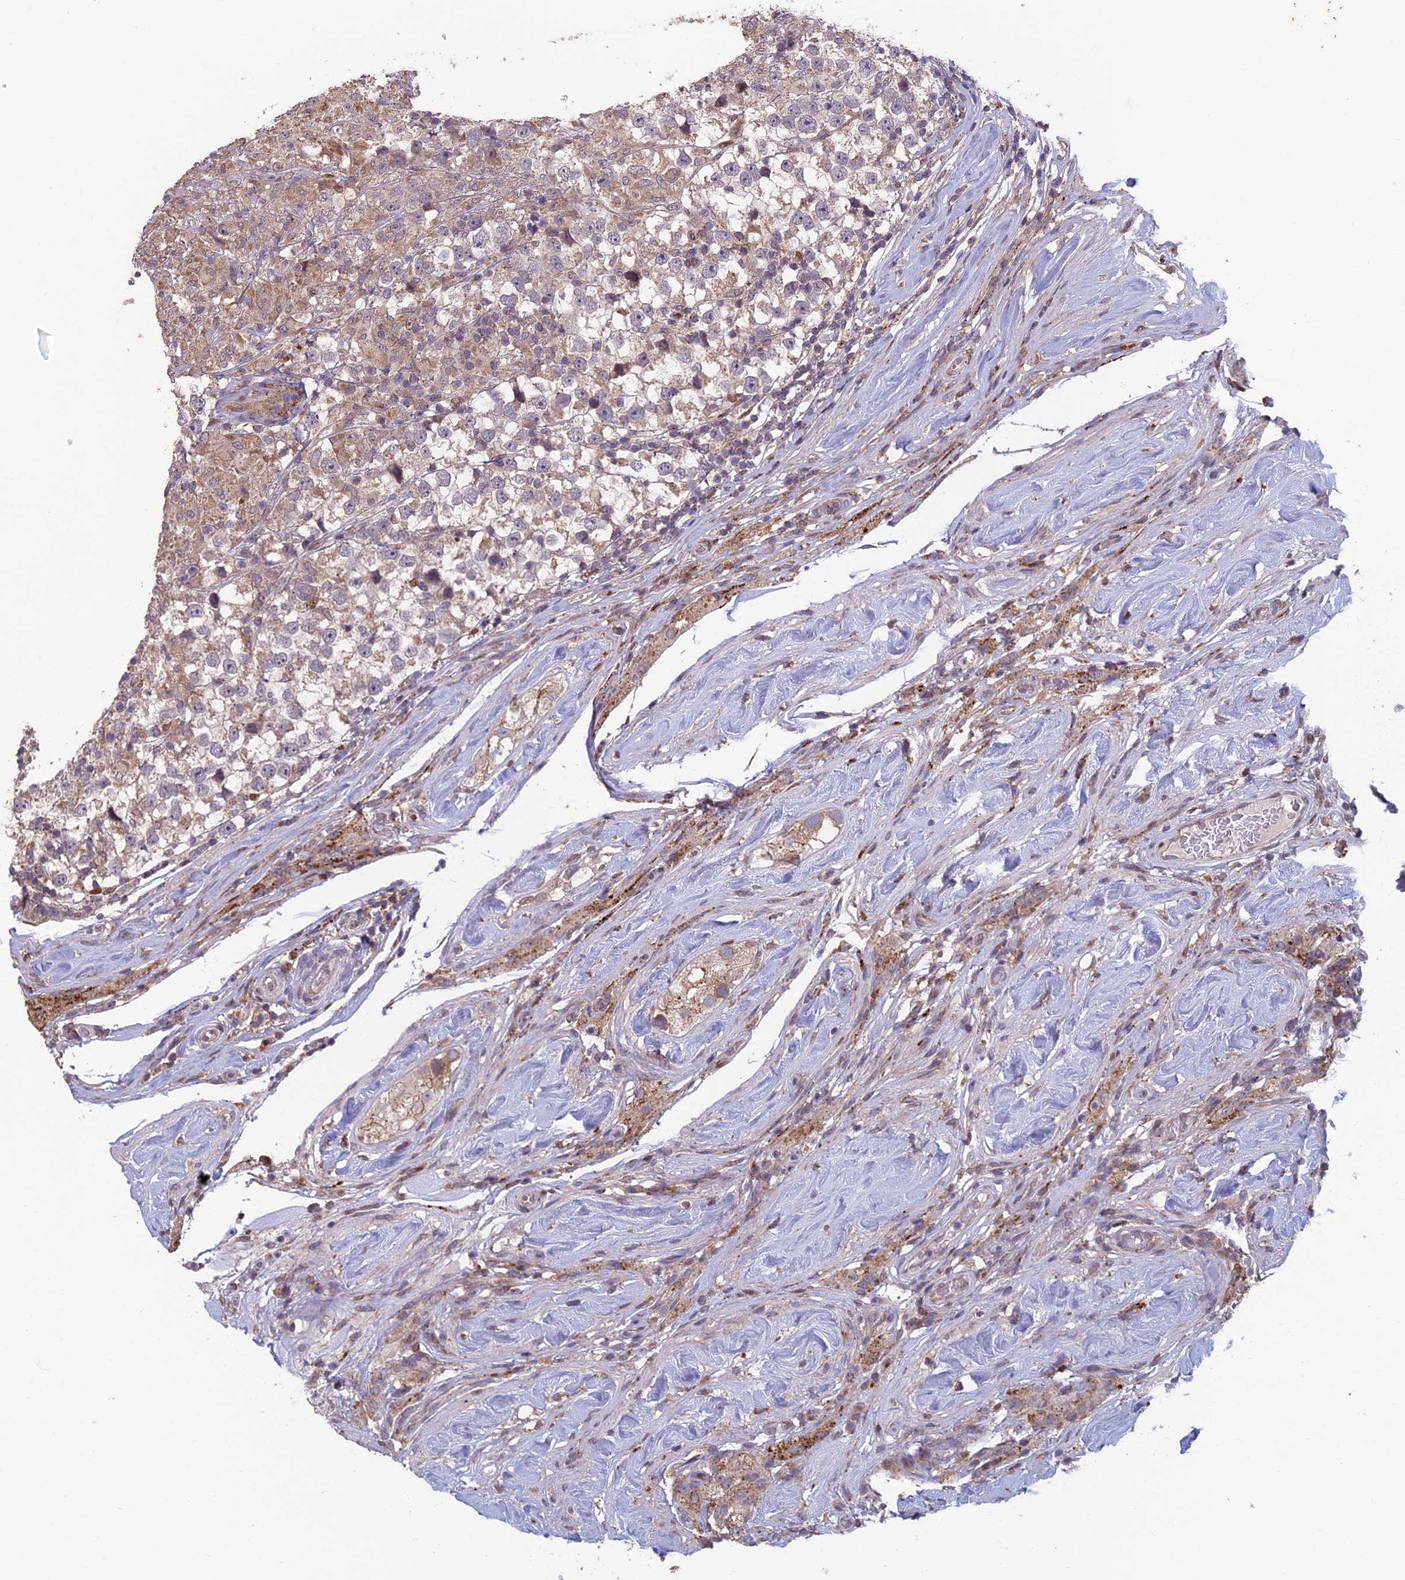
{"staining": {"intensity": "negative", "quantity": "none", "location": "none"}, "tissue": "testis cancer", "cell_type": "Tumor cells", "image_type": "cancer", "snomed": [{"axis": "morphology", "description": "Seminoma, NOS"}, {"axis": "topography", "description": "Testis"}], "caption": "Tumor cells show no significant expression in testis cancer (seminoma).", "gene": "FOXS1", "patient": {"sex": "male", "age": 46}}